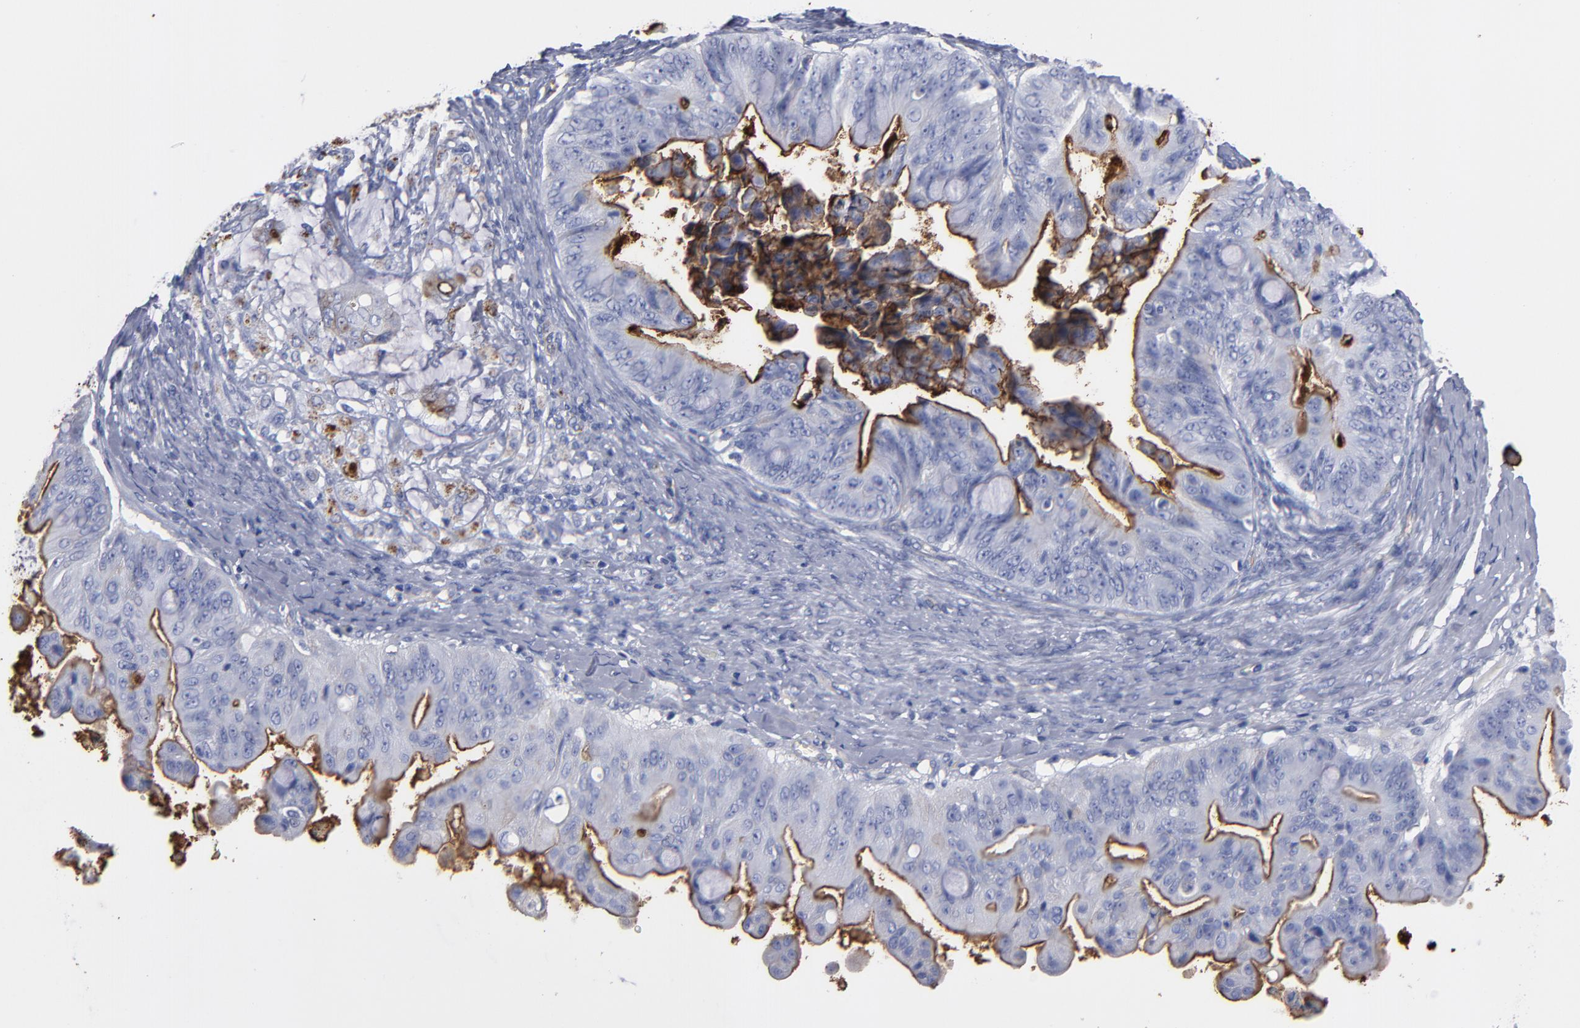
{"staining": {"intensity": "weak", "quantity": "<25%", "location": "cytoplasmic/membranous"}, "tissue": "ovarian cancer", "cell_type": "Tumor cells", "image_type": "cancer", "snomed": [{"axis": "morphology", "description": "Cystadenocarcinoma, mucinous, NOS"}, {"axis": "topography", "description": "Ovary"}], "caption": "An immunohistochemistry micrograph of mucinous cystadenocarcinoma (ovarian) is shown. There is no staining in tumor cells of mucinous cystadenocarcinoma (ovarian).", "gene": "TM4SF1", "patient": {"sex": "female", "age": 37}}